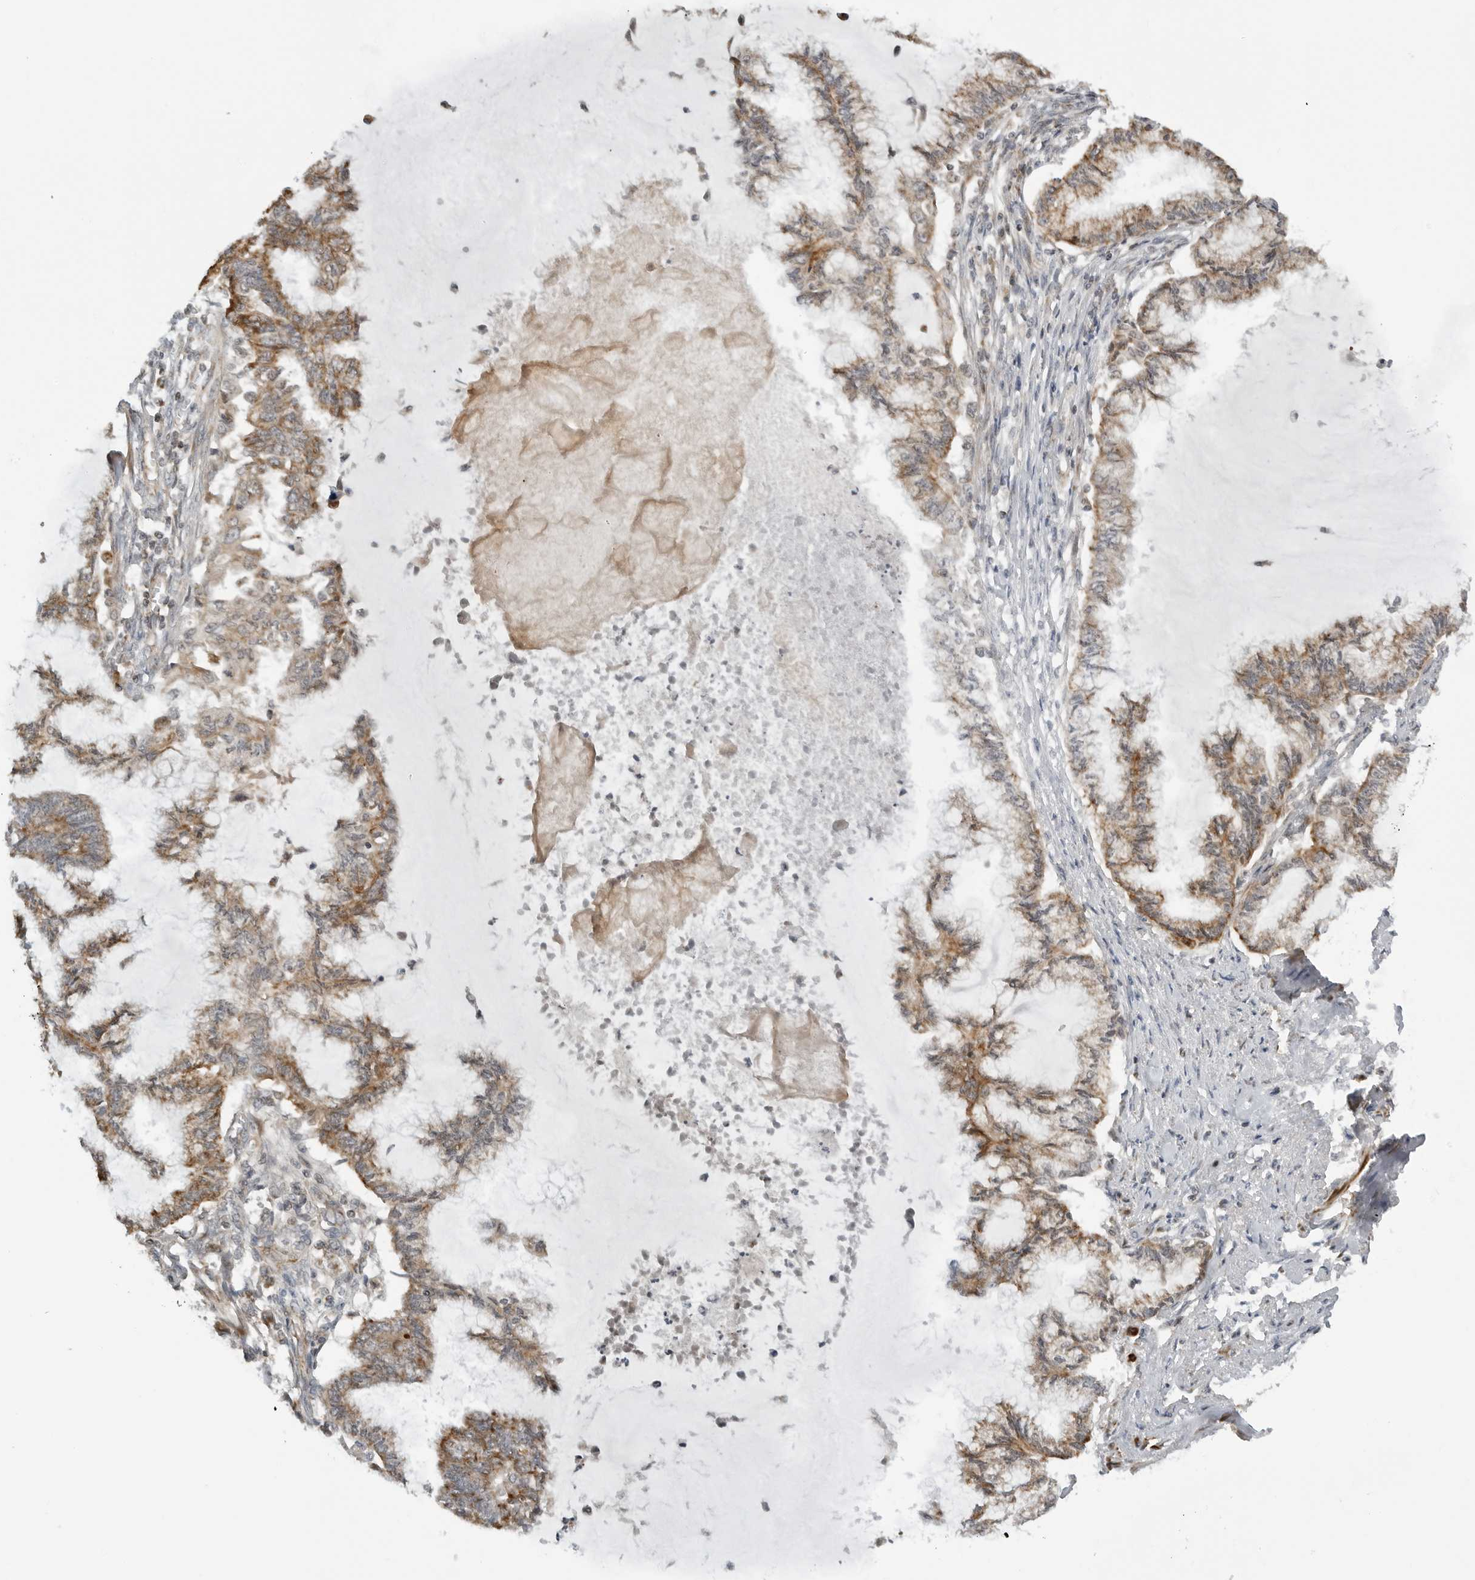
{"staining": {"intensity": "moderate", "quantity": ">75%", "location": "cytoplasmic/membranous"}, "tissue": "endometrial cancer", "cell_type": "Tumor cells", "image_type": "cancer", "snomed": [{"axis": "morphology", "description": "Adenocarcinoma, NOS"}, {"axis": "topography", "description": "Endometrium"}], "caption": "Protein expression analysis of human adenocarcinoma (endometrial) reveals moderate cytoplasmic/membranous expression in approximately >75% of tumor cells.", "gene": "PEX2", "patient": {"sex": "female", "age": 86}}